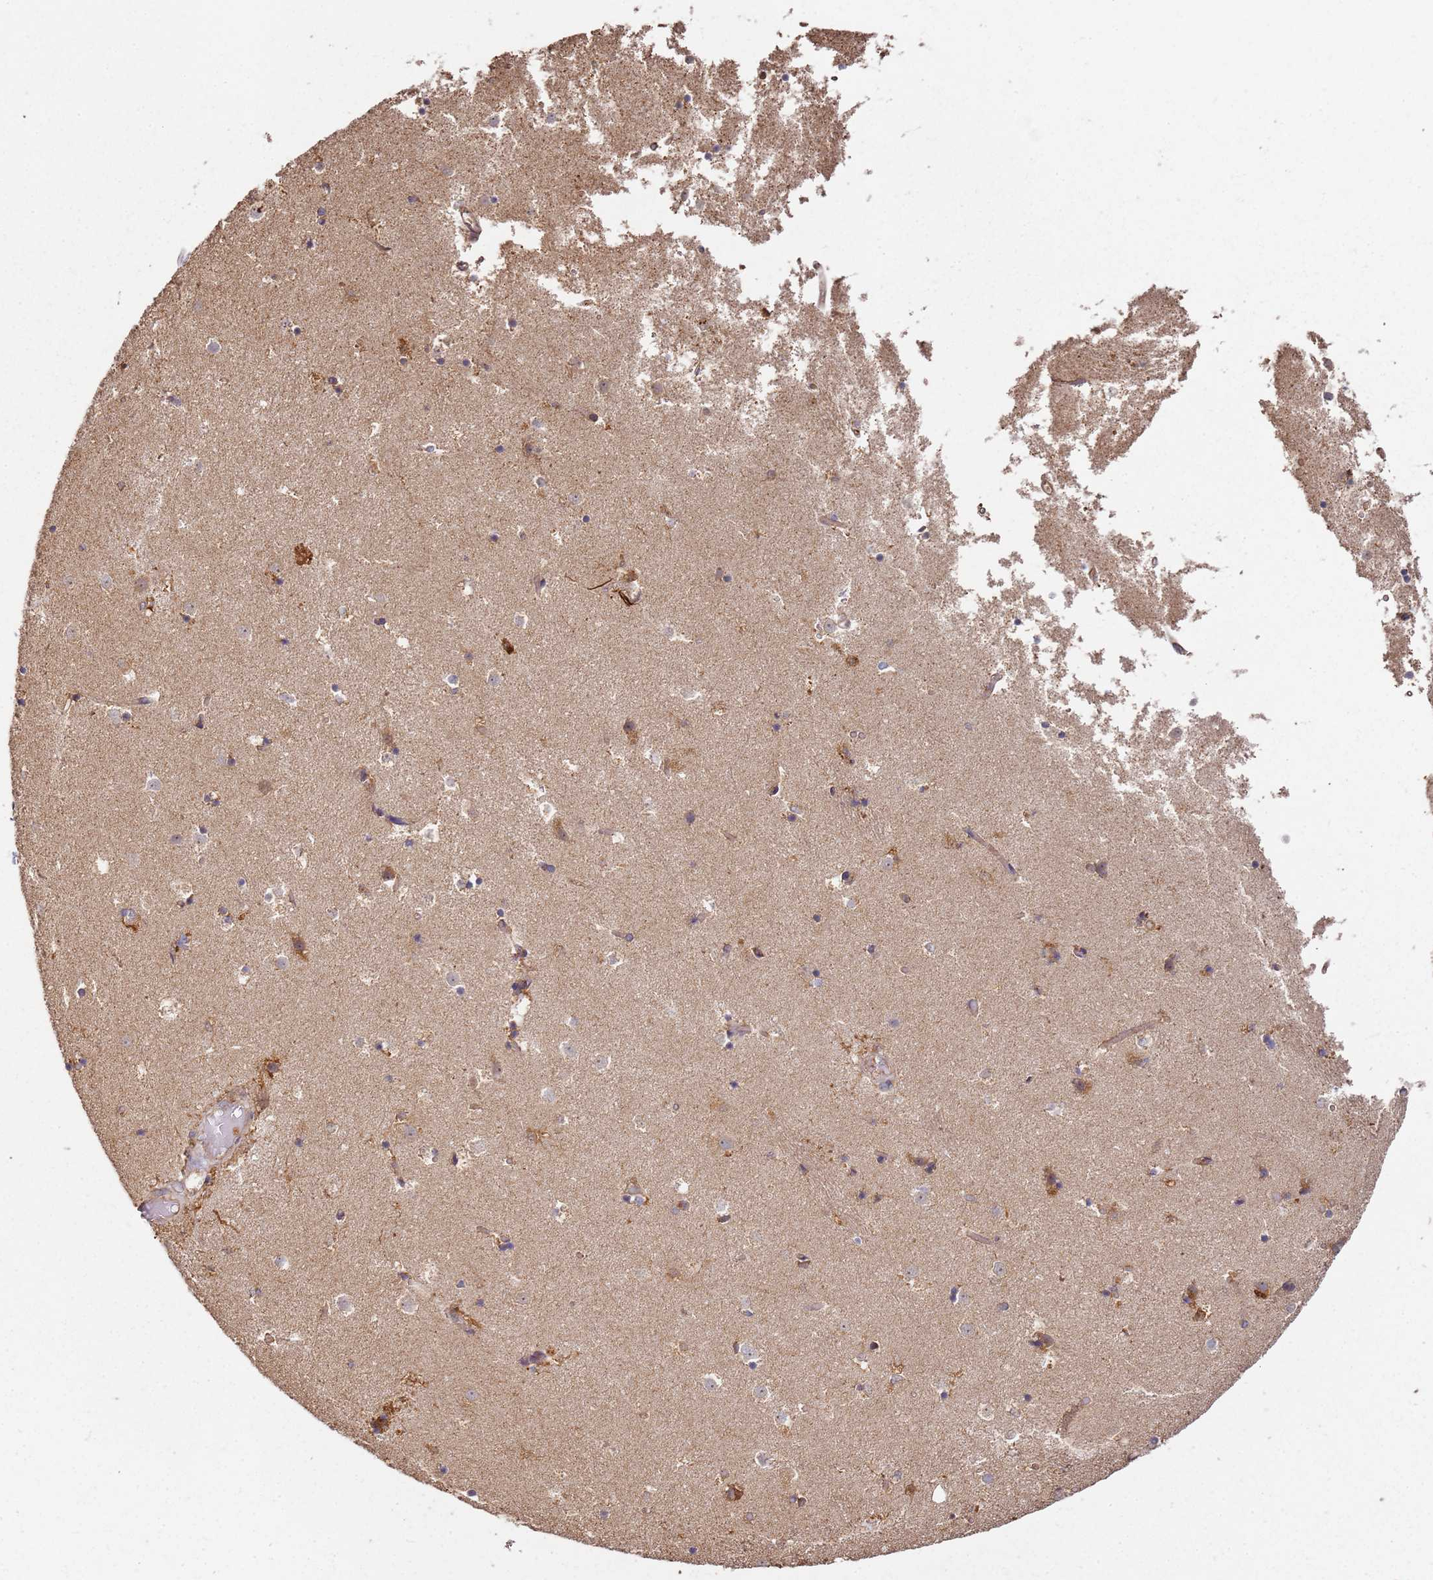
{"staining": {"intensity": "weak", "quantity": "<25%", "location": "cytoplasmic/membranous"}, "tissue": "caudate", "cell_type": "Glial cells", "image_type": "normal", "snomed": [{"axis": "morphology", "description": "Normal tissue, NOS"}, {"axis": "topography", "description": "Lateral ventricle wall"}], "caption": "Caudate stained for a protein using IHC exhibits no staining glial cells.", "gene": "SCGB2B2", "patient": {"sex": "female", "age": 52}}